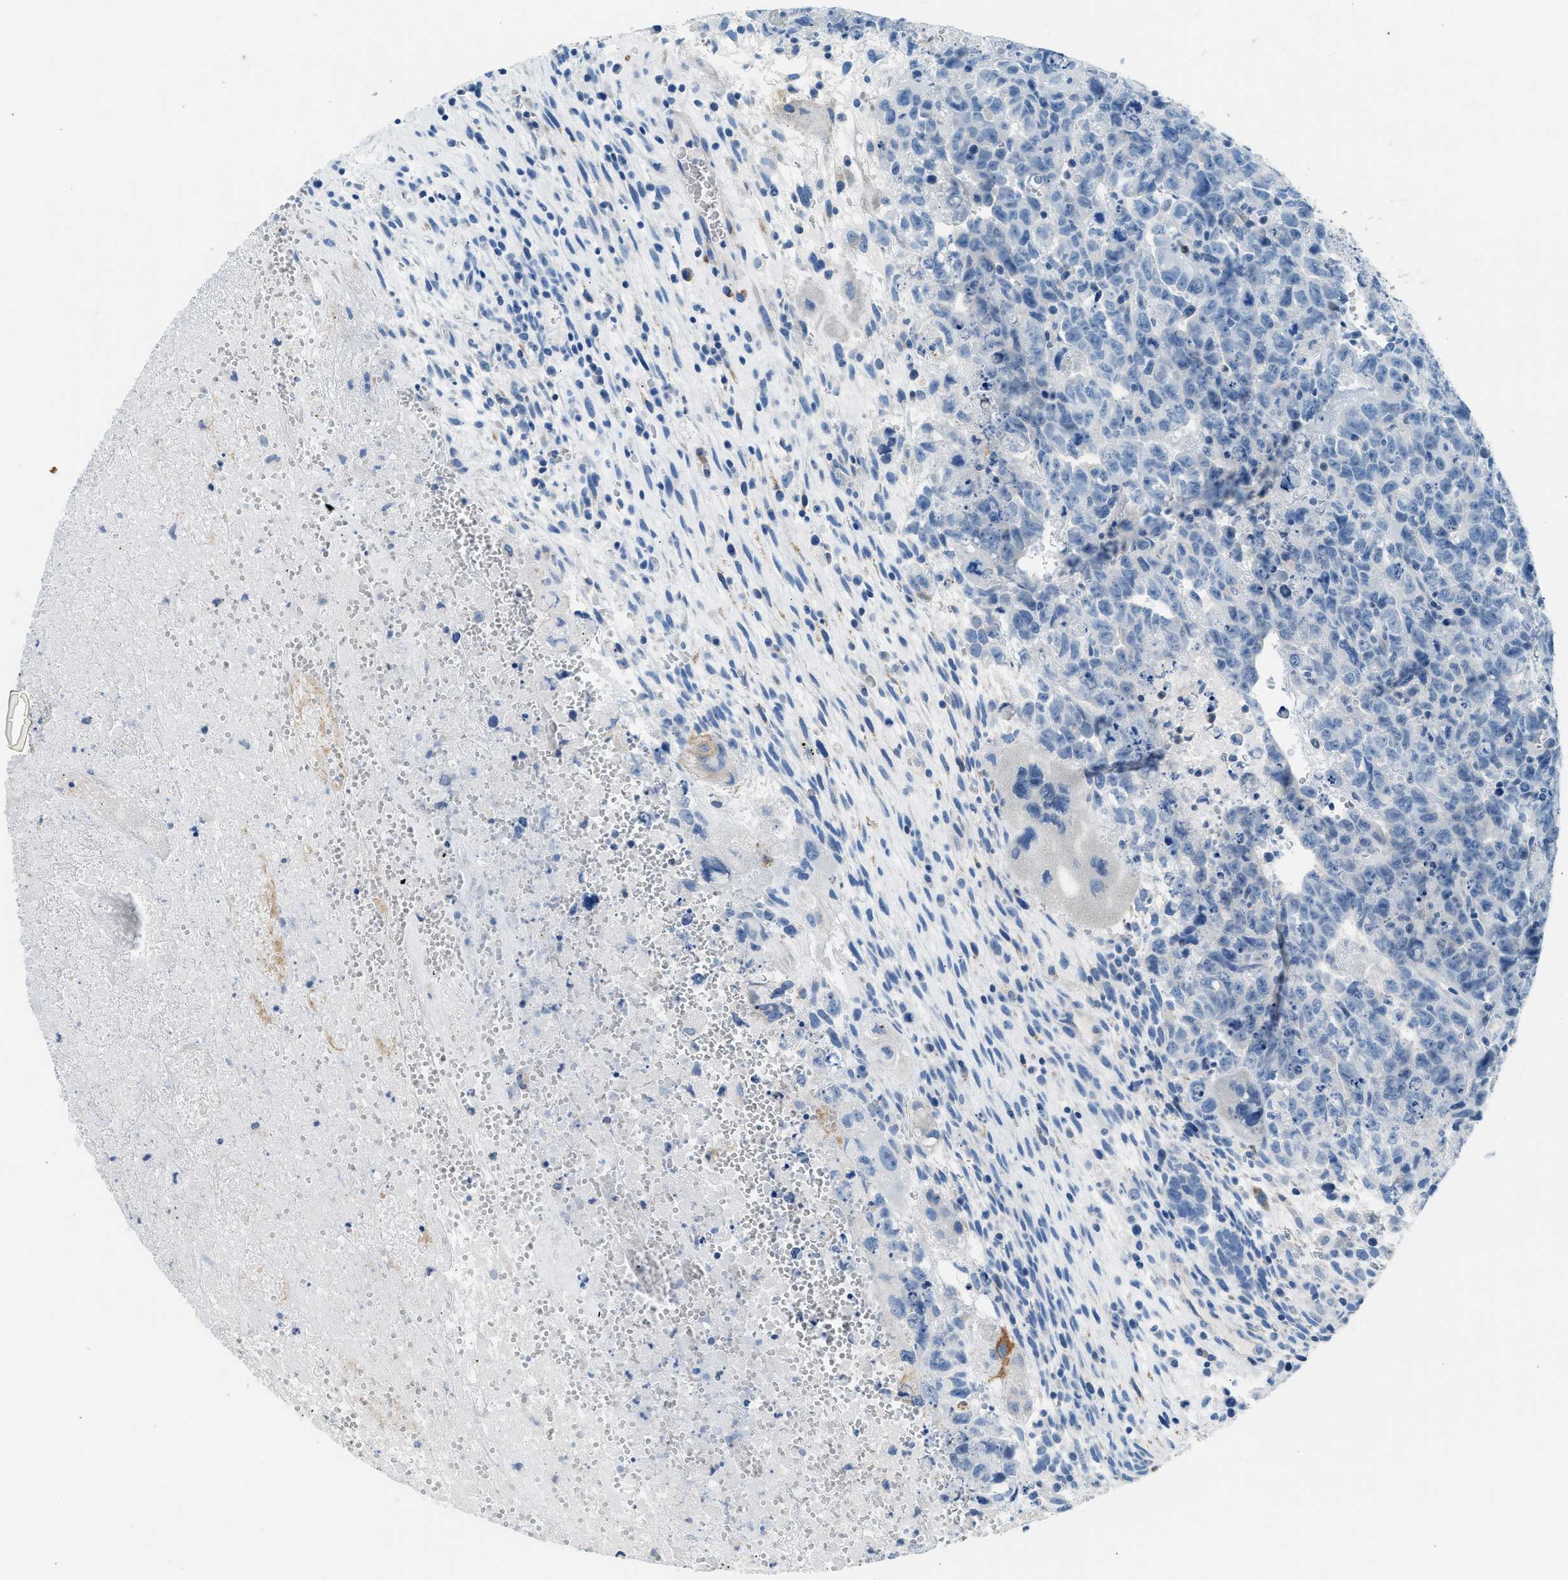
{"staining": {"intensity": "negative", "quantity": "none", "location": "none"}, "tissue": "testis cancer", "cell_type": "Tumor cells", "image_type": "cancer", "snomed": [{"axis": "morphology", "description": "Carcinoma, Embryonal, NOS"}, {"axis": "topography", "description": "Testis"}], "caption": "Immunohistochemistry (IHC) image of neoplastic tissue: testis cancer stained with DAB displays no significant protein expression in tumor cells.", "gene": "CLDN18", "patient": {"sex": "male", "age": 28}}